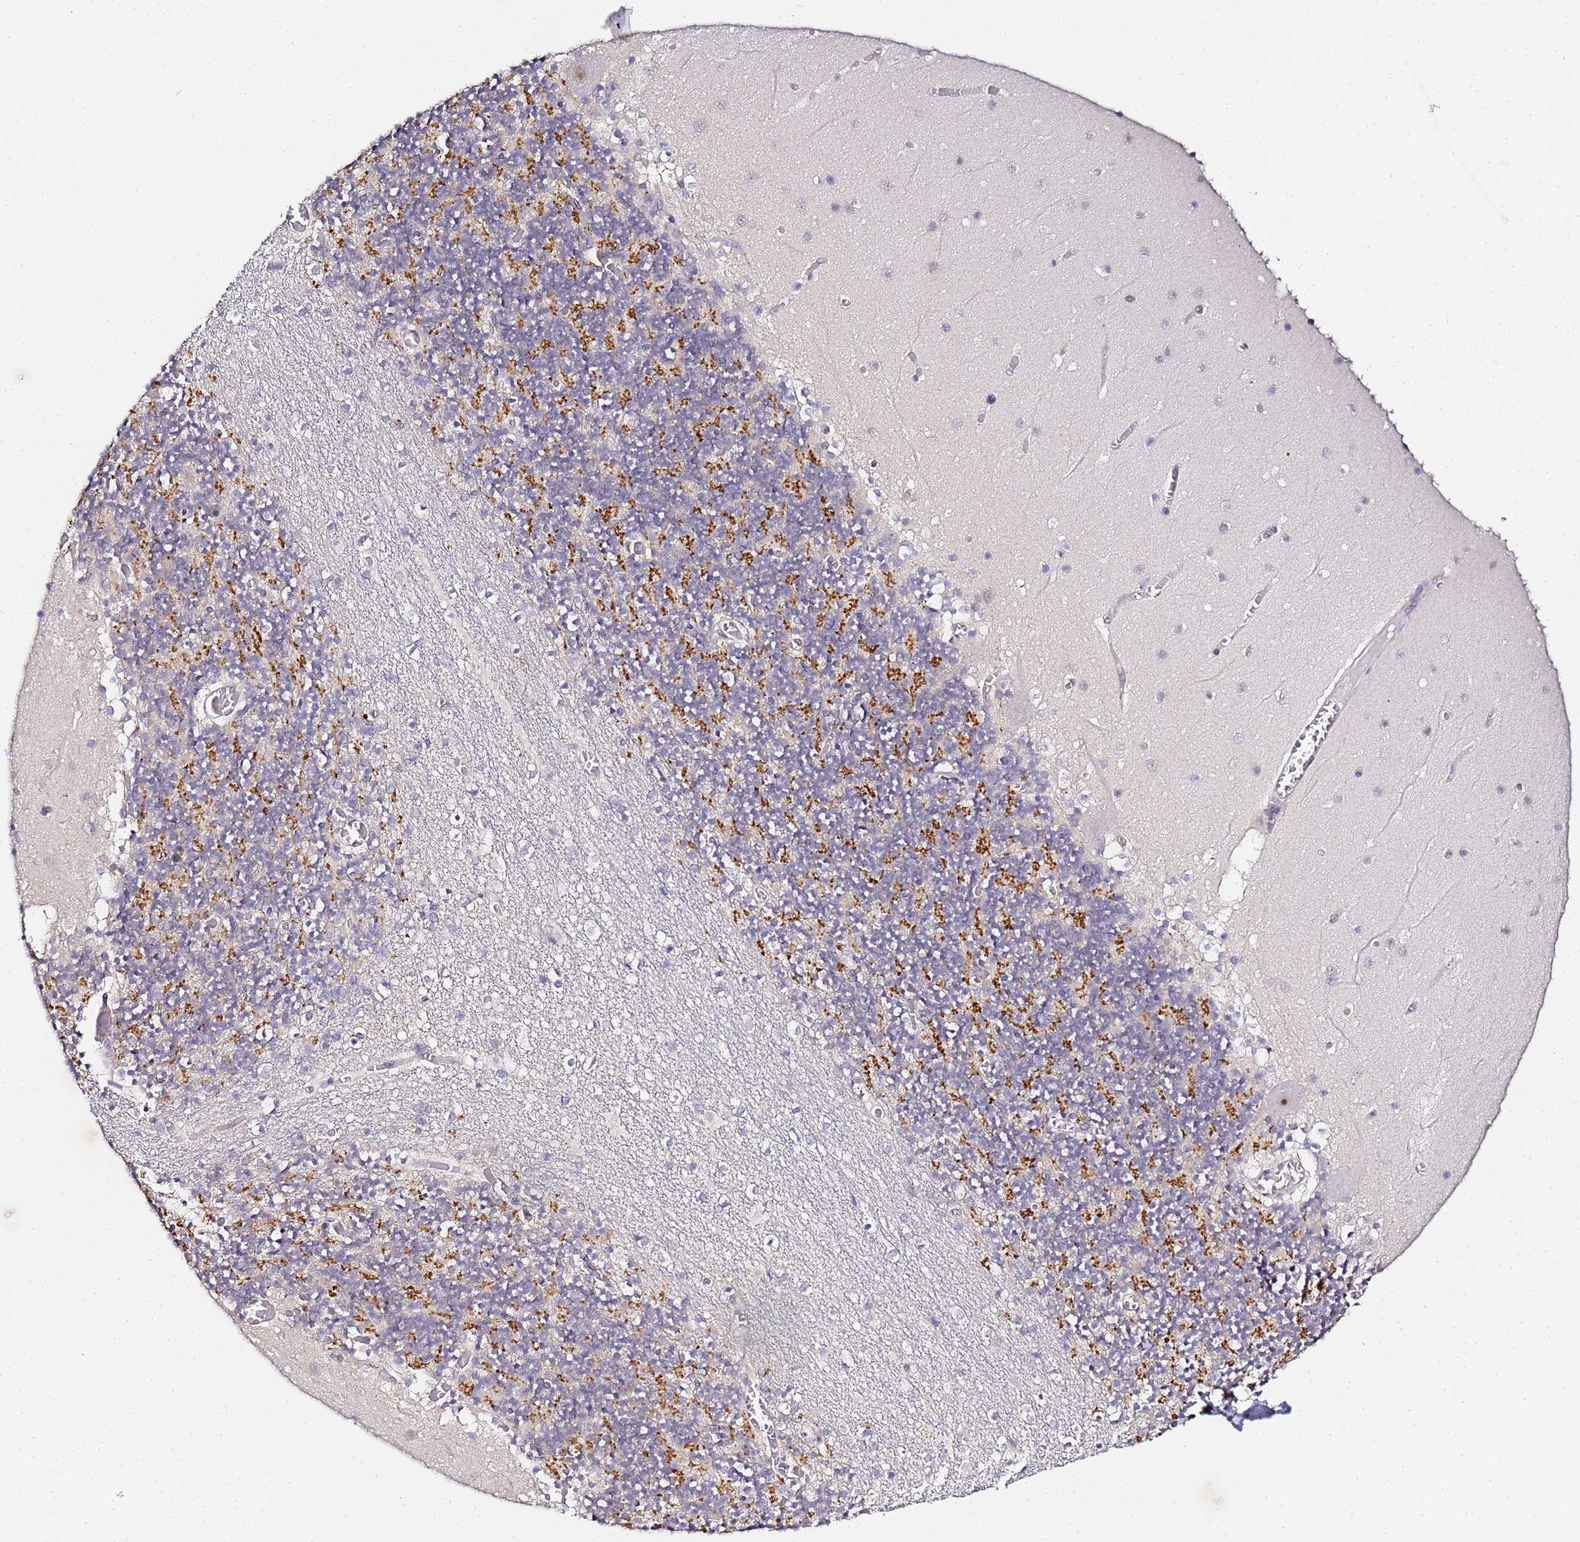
{"staining": {"intensity": "strong", "quantity": "<25%", "location": "cytoplasmic/membranous"}, "tissue": "cerebellum", "cell_type": "Cells in granular layer", "image_type": "normal", "snomed": [{"axis": "morphology", "description": "Normal tissue, NOS"}, {"axis": "topography", "description": "Cerebellum"}], "caption": "Brown immunohistochemical staining in normal cerebellum exhibits strong cytoplasmic/membranous positivity in approximately <25% of cells in granular layer. (DAB = brown stain, brightfield microscopy at high magnification).", "gene": "LSM3", "patient": {"sex": "female", "age": 28}}